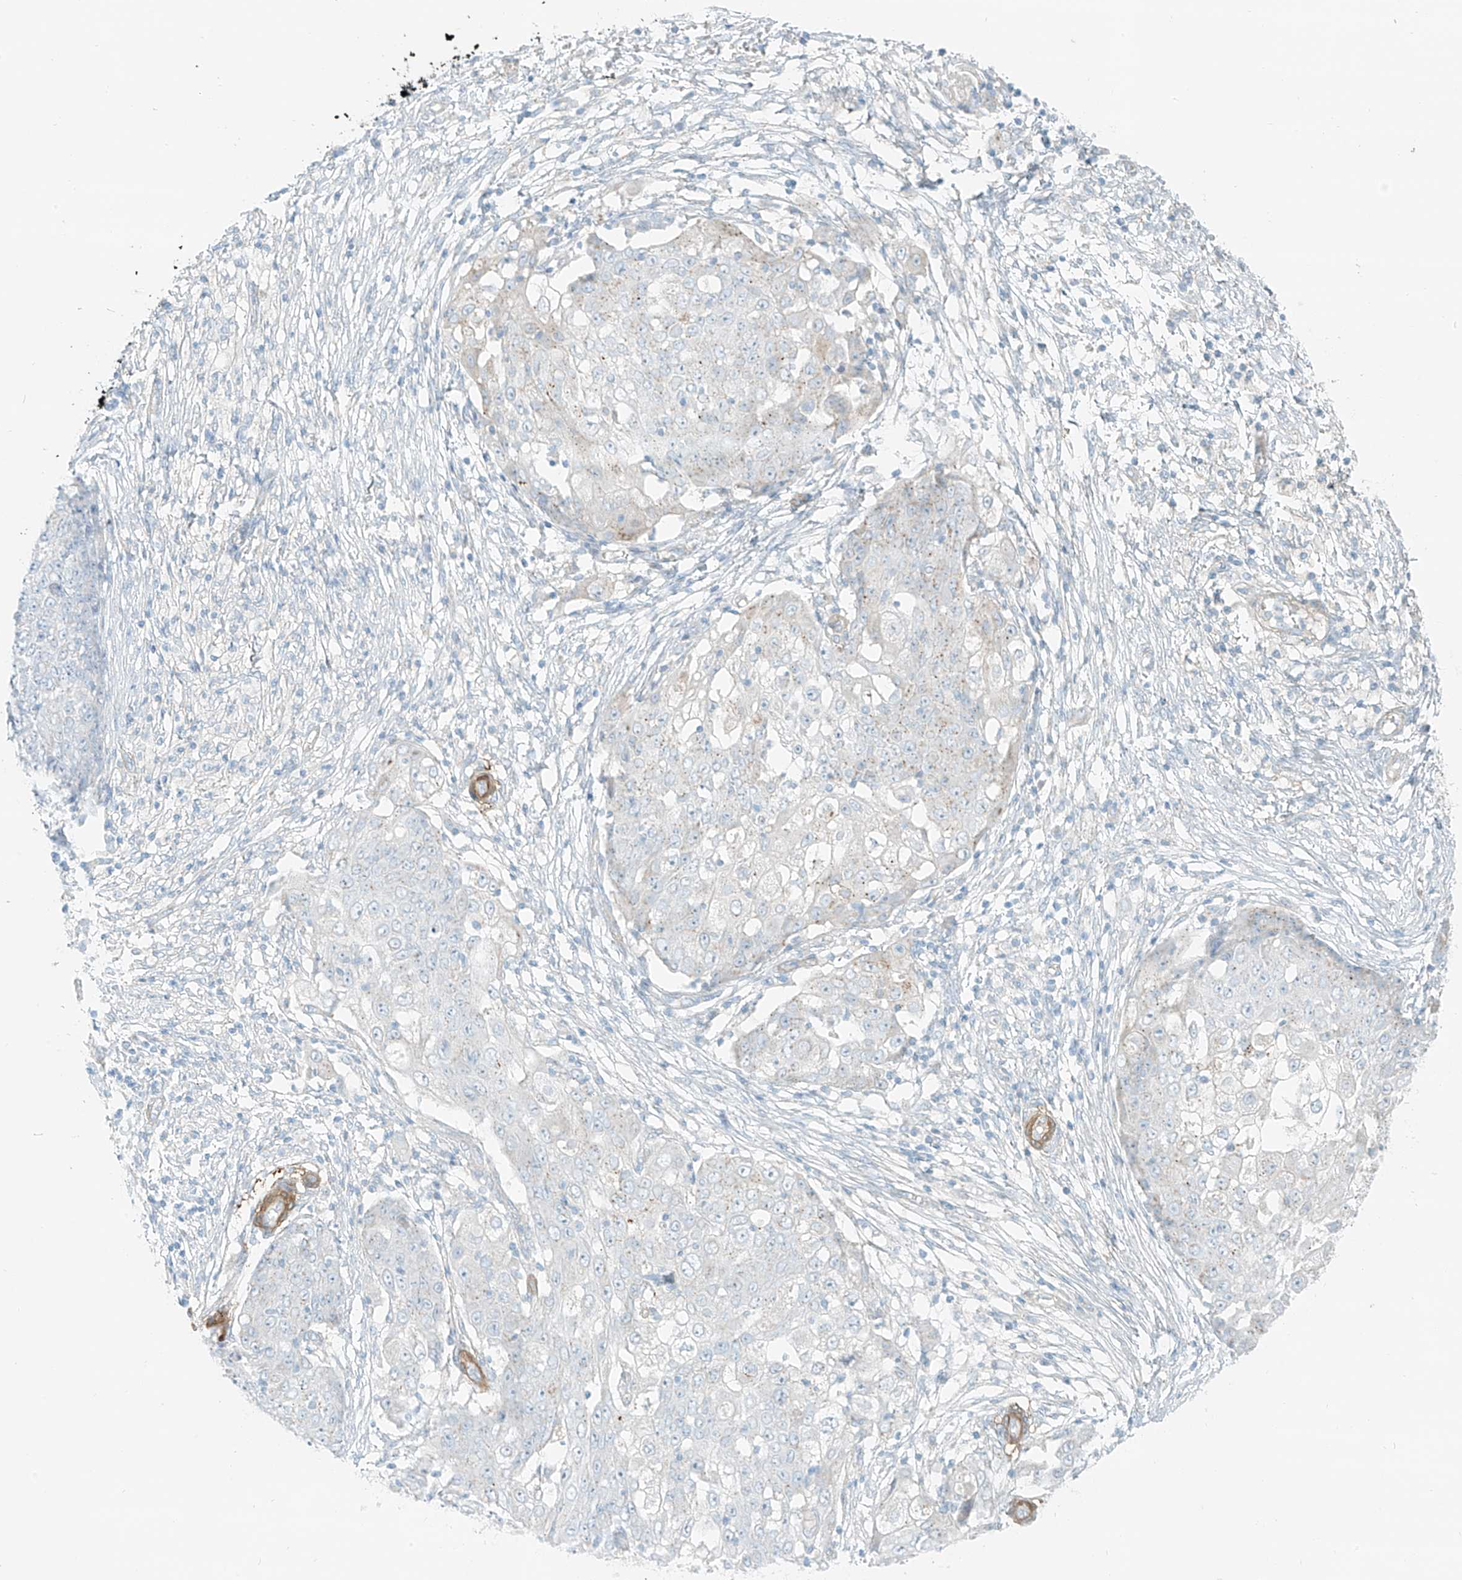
{"staining": {"intensity": "negative", "quantity": "none", "location": "none"}, "tissue": "ovarian cancer", "cell_type": "Tumor cells", "image_type": "cancer", "snomed": [{"axis": "morphology", "description": "Carcinoma, endometroid"}, {"axis": "topography", "description": "Ovary"}], "caption": "Tumor cells are negative for brown protein staining in ovarian endometroid carcinoma.", "gene": "SMCP", "patient": {"sex": "female", "age": 42}}